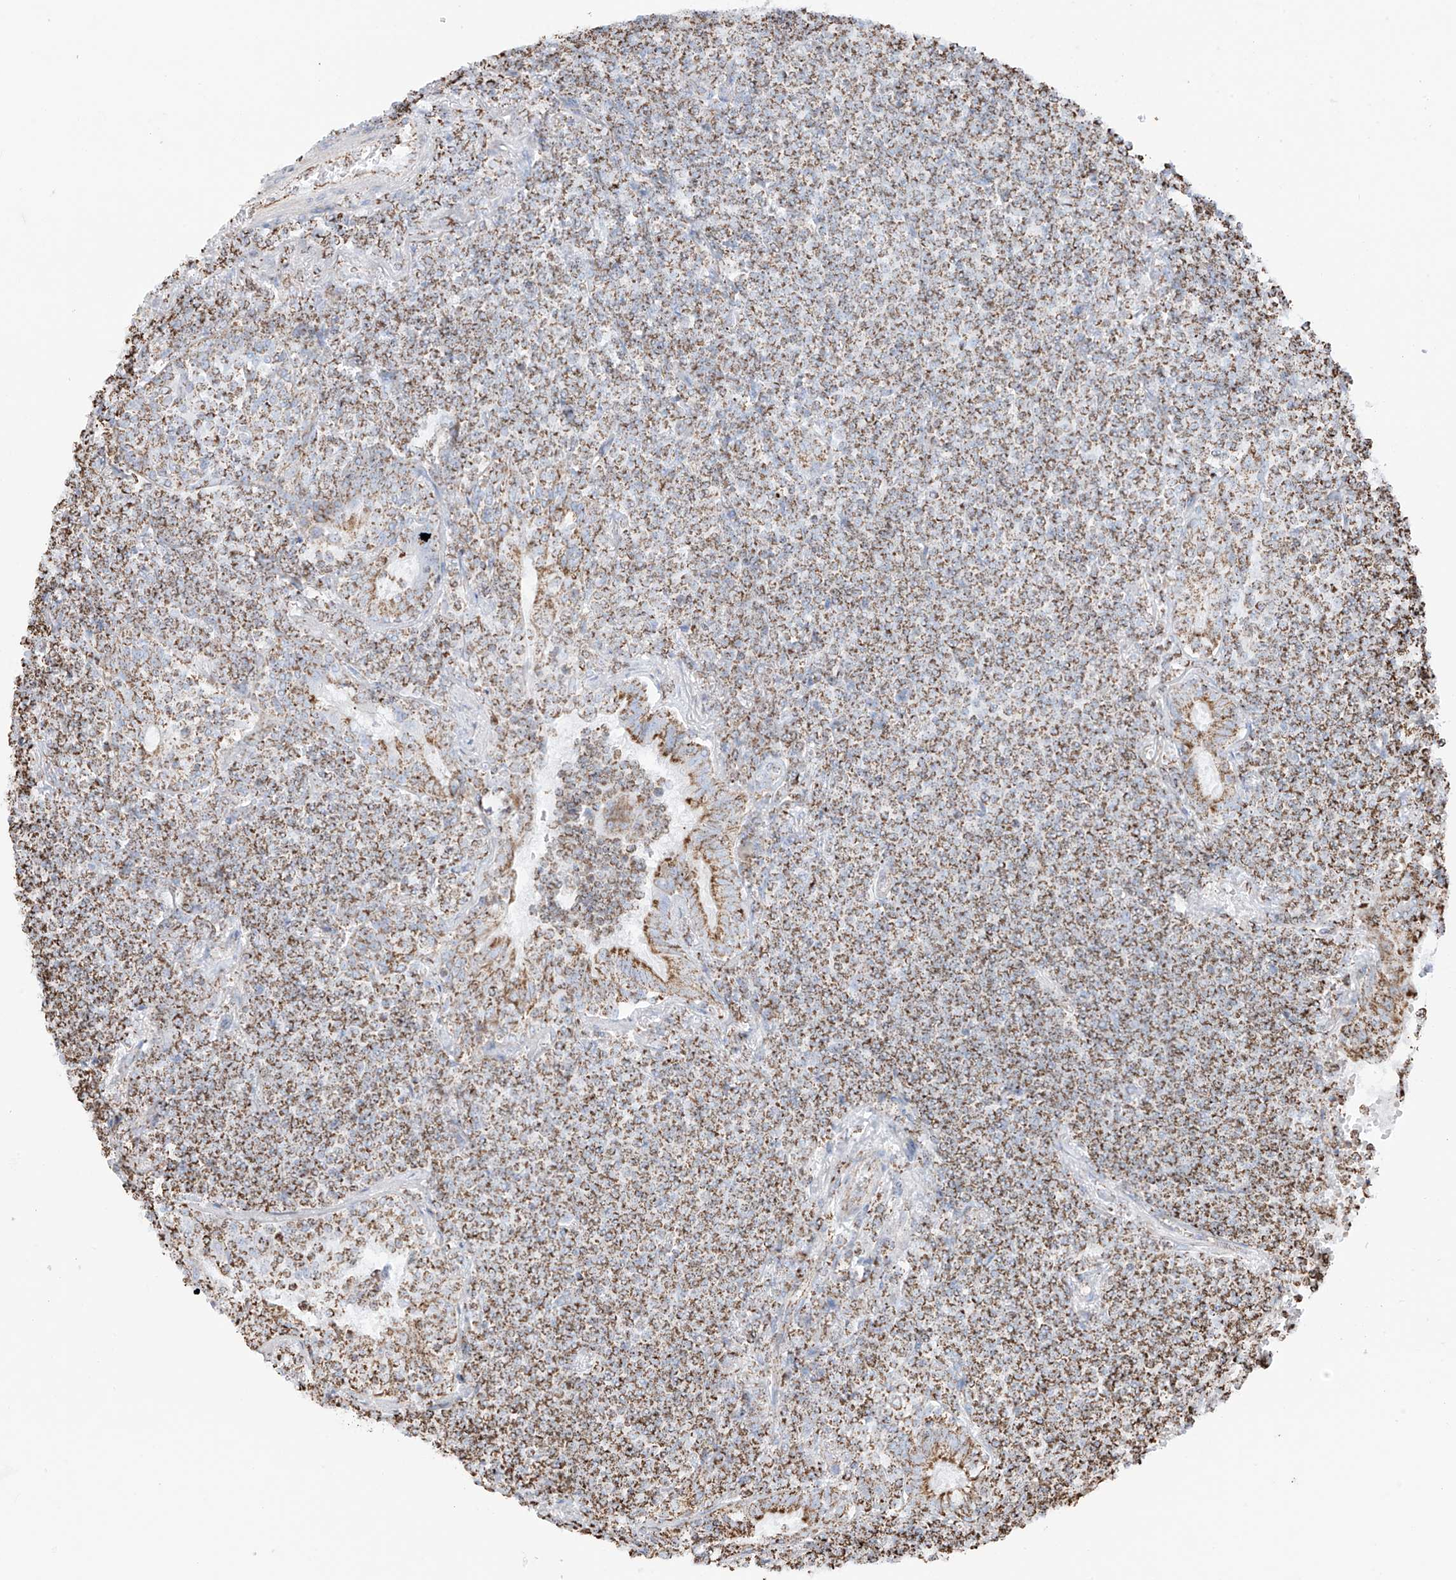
{"staining": {"intensity": "moderate", "quantity": ">75%", "location": "cytoplasmic/membranous"}, "tissue": "lymphoma", "cell_type": "Tumor cells", "image_type": "cancer", "snomed": [{"axis": "morphology", "description": "Malignant lymphoma, non-Hodgkin's type, Low grade"}, {"axis": "topography", "description": "Lung"}], "caption": "Human malignant lymphoma, non-Hodgkin's type (low-grade) stained with a brown dye exhibits moderate cytoplasmic/membranous positive staining in approximately >75% of tumor cells.", "gene": "XKR3", "patient": {"sex": "female", "age": 71}}